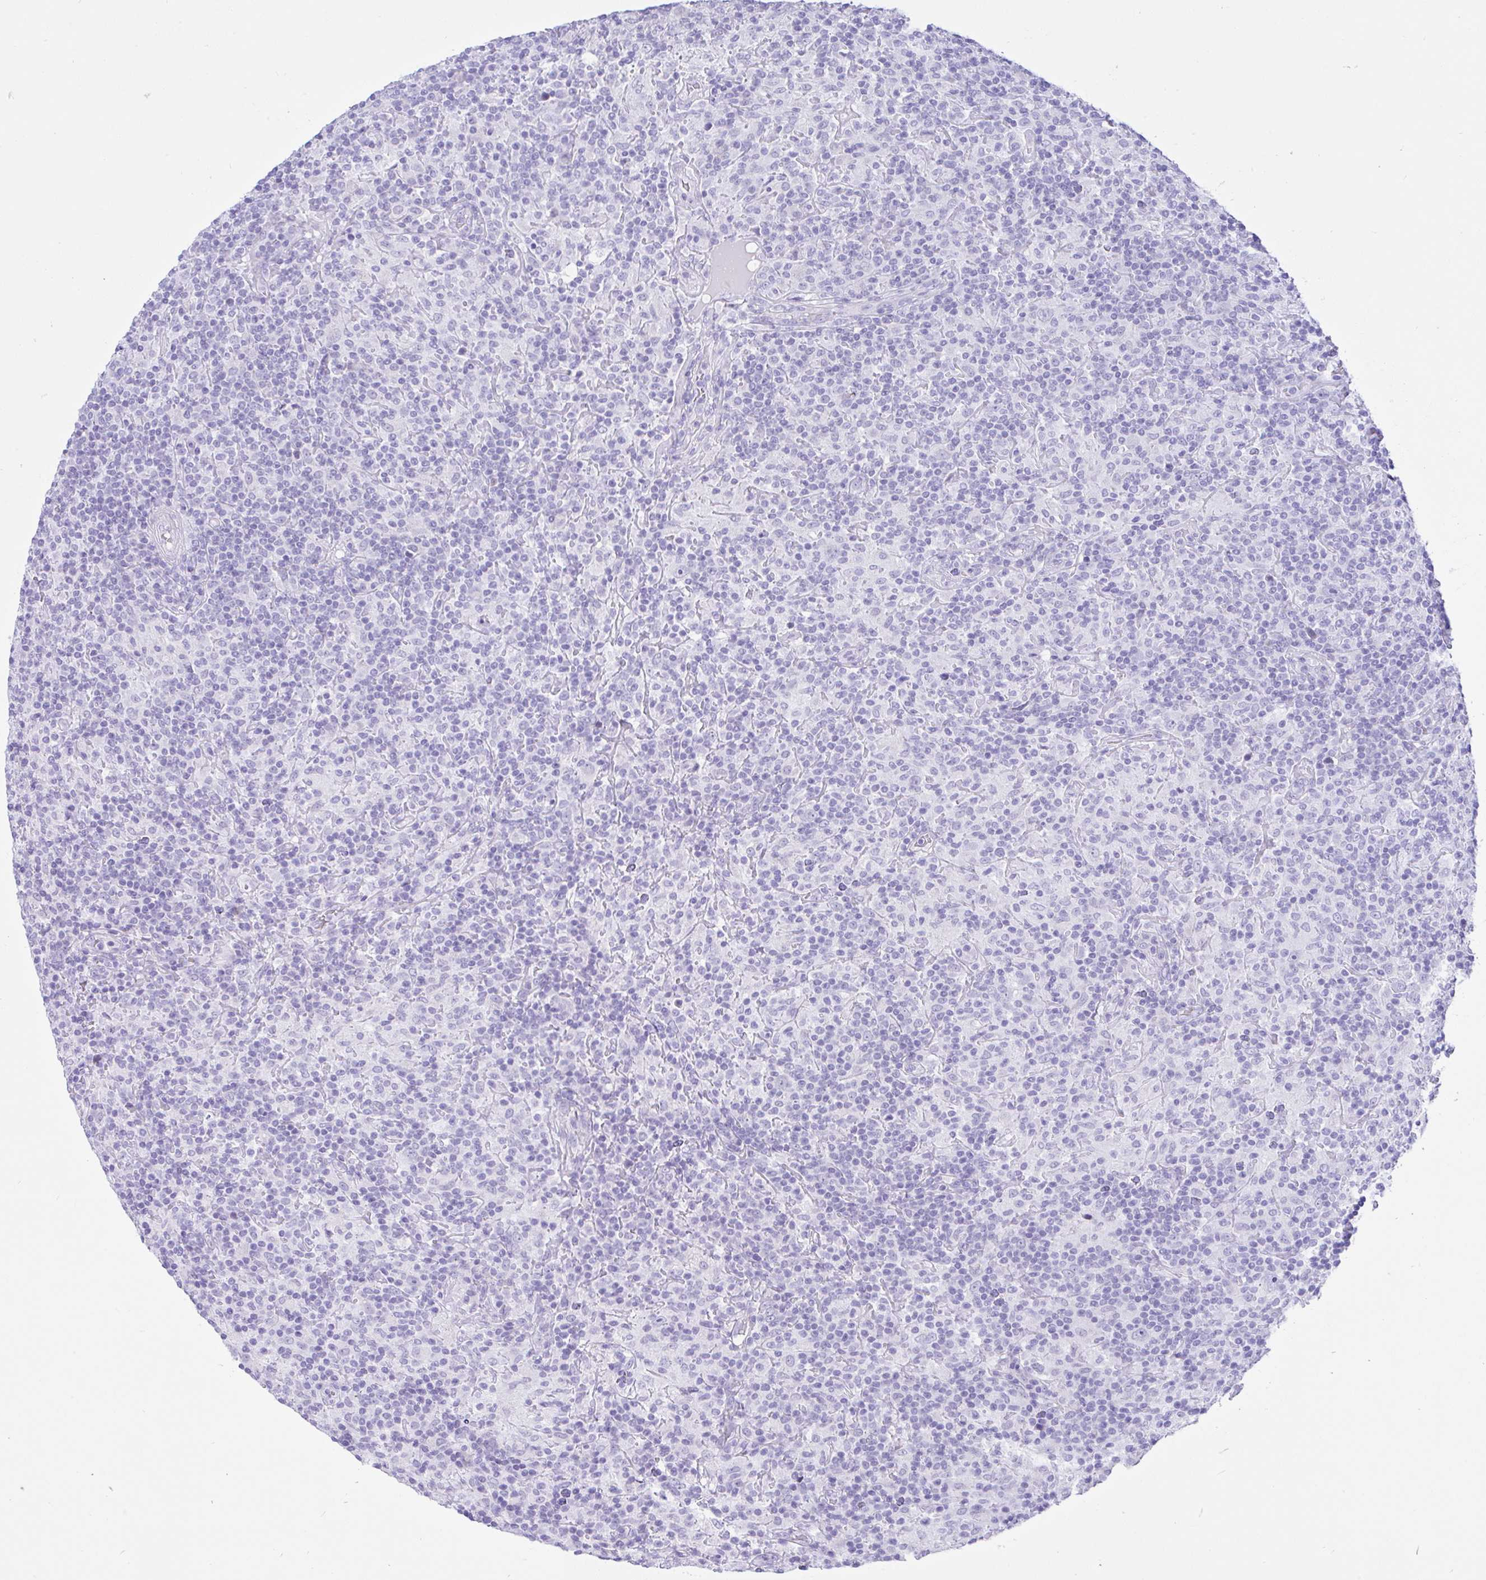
{"staining": {"intensity": "negative", "quantity": "none", "location": "none"}, "tissue": "lymphoma", "cell_type": "Tumor cells", "image_type": "cancer", "snomed": [{"axis": "morphology", "description": "Hodgkin's disease, NOS"}, {"axis": "topography", "description": "Lymph node"}], "caption": "Hodgkin's disease stained for a protein using immunohistochemistry (IHC) demonstrates no staining tumor cells.", "gene": "SEL1L2", "patient": {"sex": "male", "age": 70}}